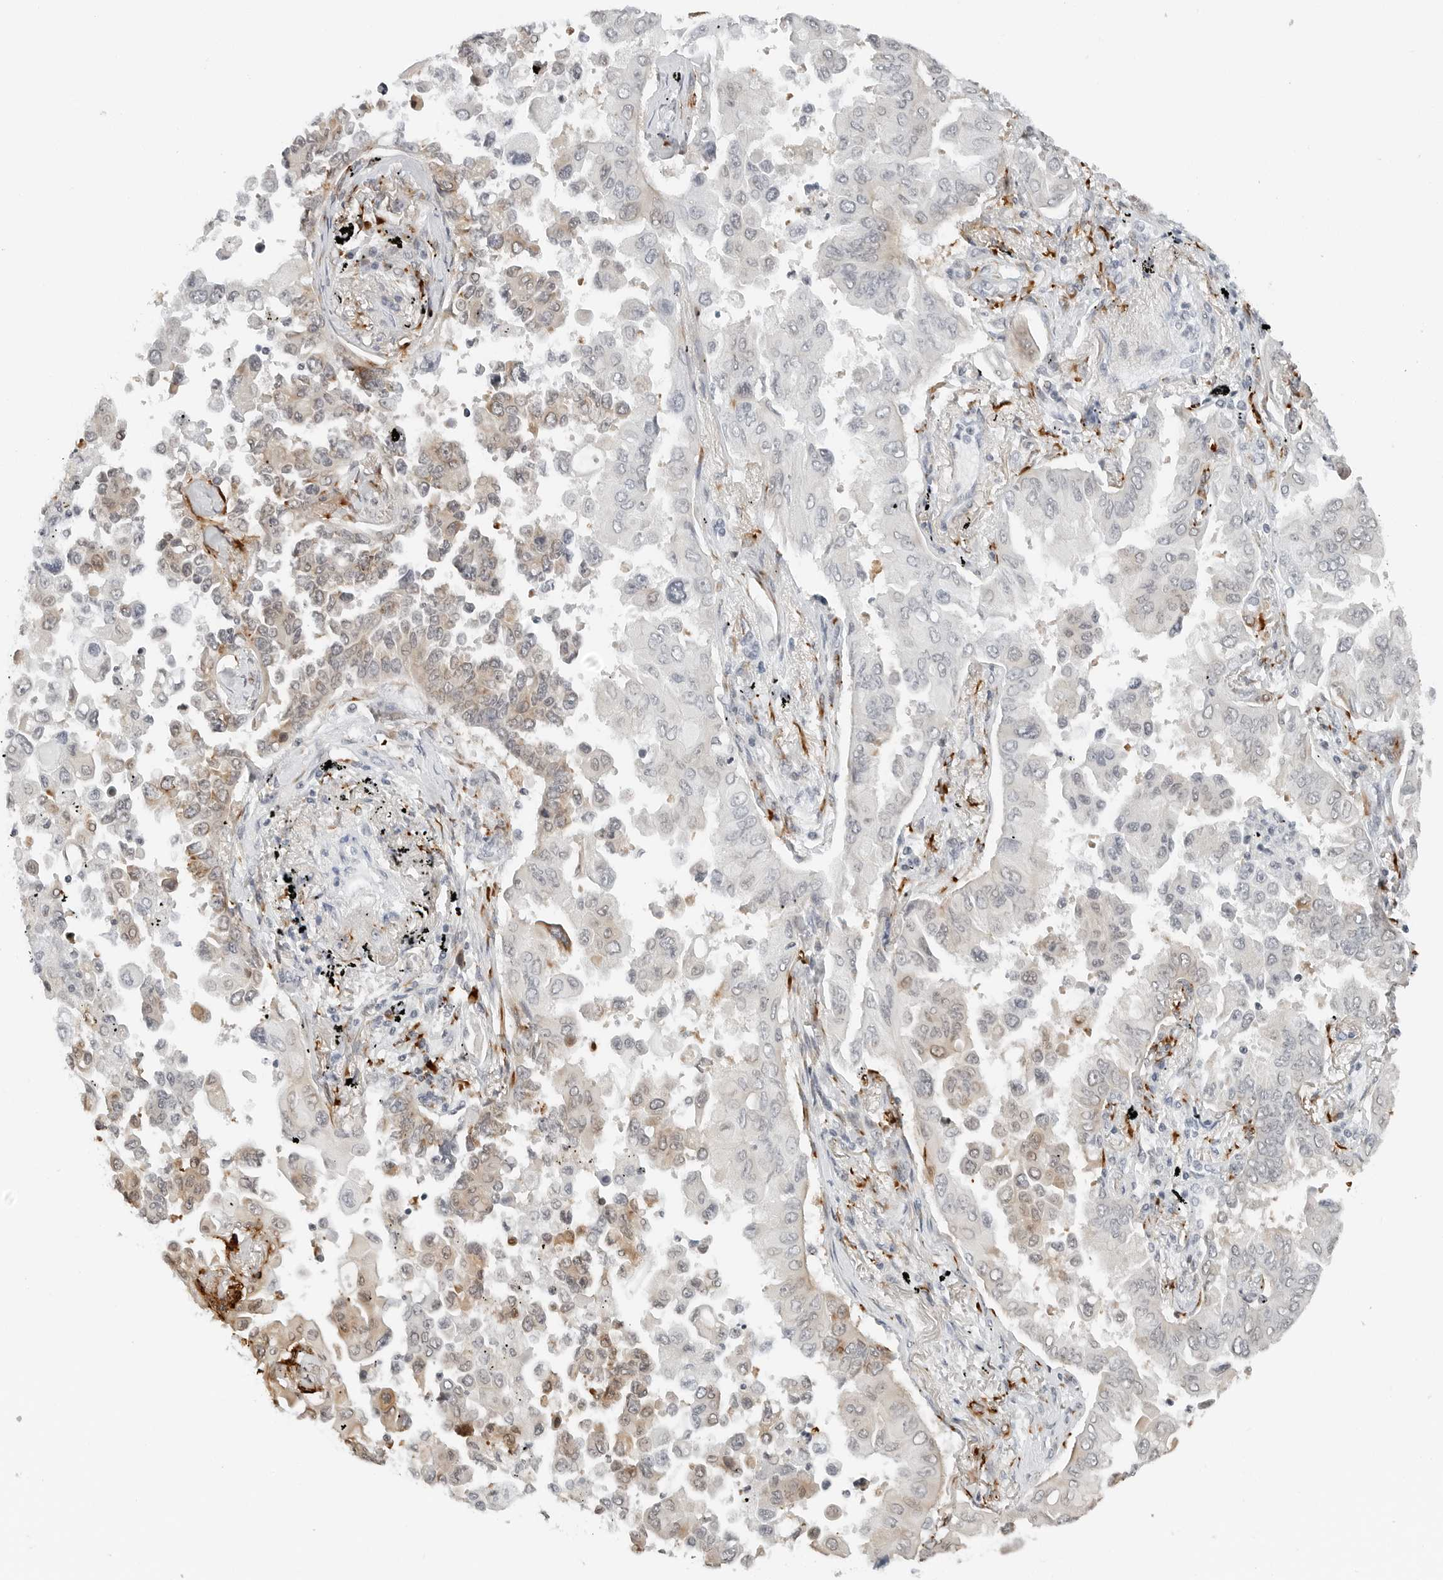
{"staining": {"intensity": "negative", "quantity": "none", "location": "none"}, "tissue": "lung cancer", "cell_type": "Tumor cells", "image_type": "cancer", "snomed": [{"axis": "morphology", "description": "Adenocarcinoma, NOS"}, {"axis": "topography", "description": "Lung"}], "caption": "Immunohistochemical staining of lung cancer reveals no significant staining in tumor cells.", "gene": "P4HA2", "patient": {"sex": "female", "age": 67}}